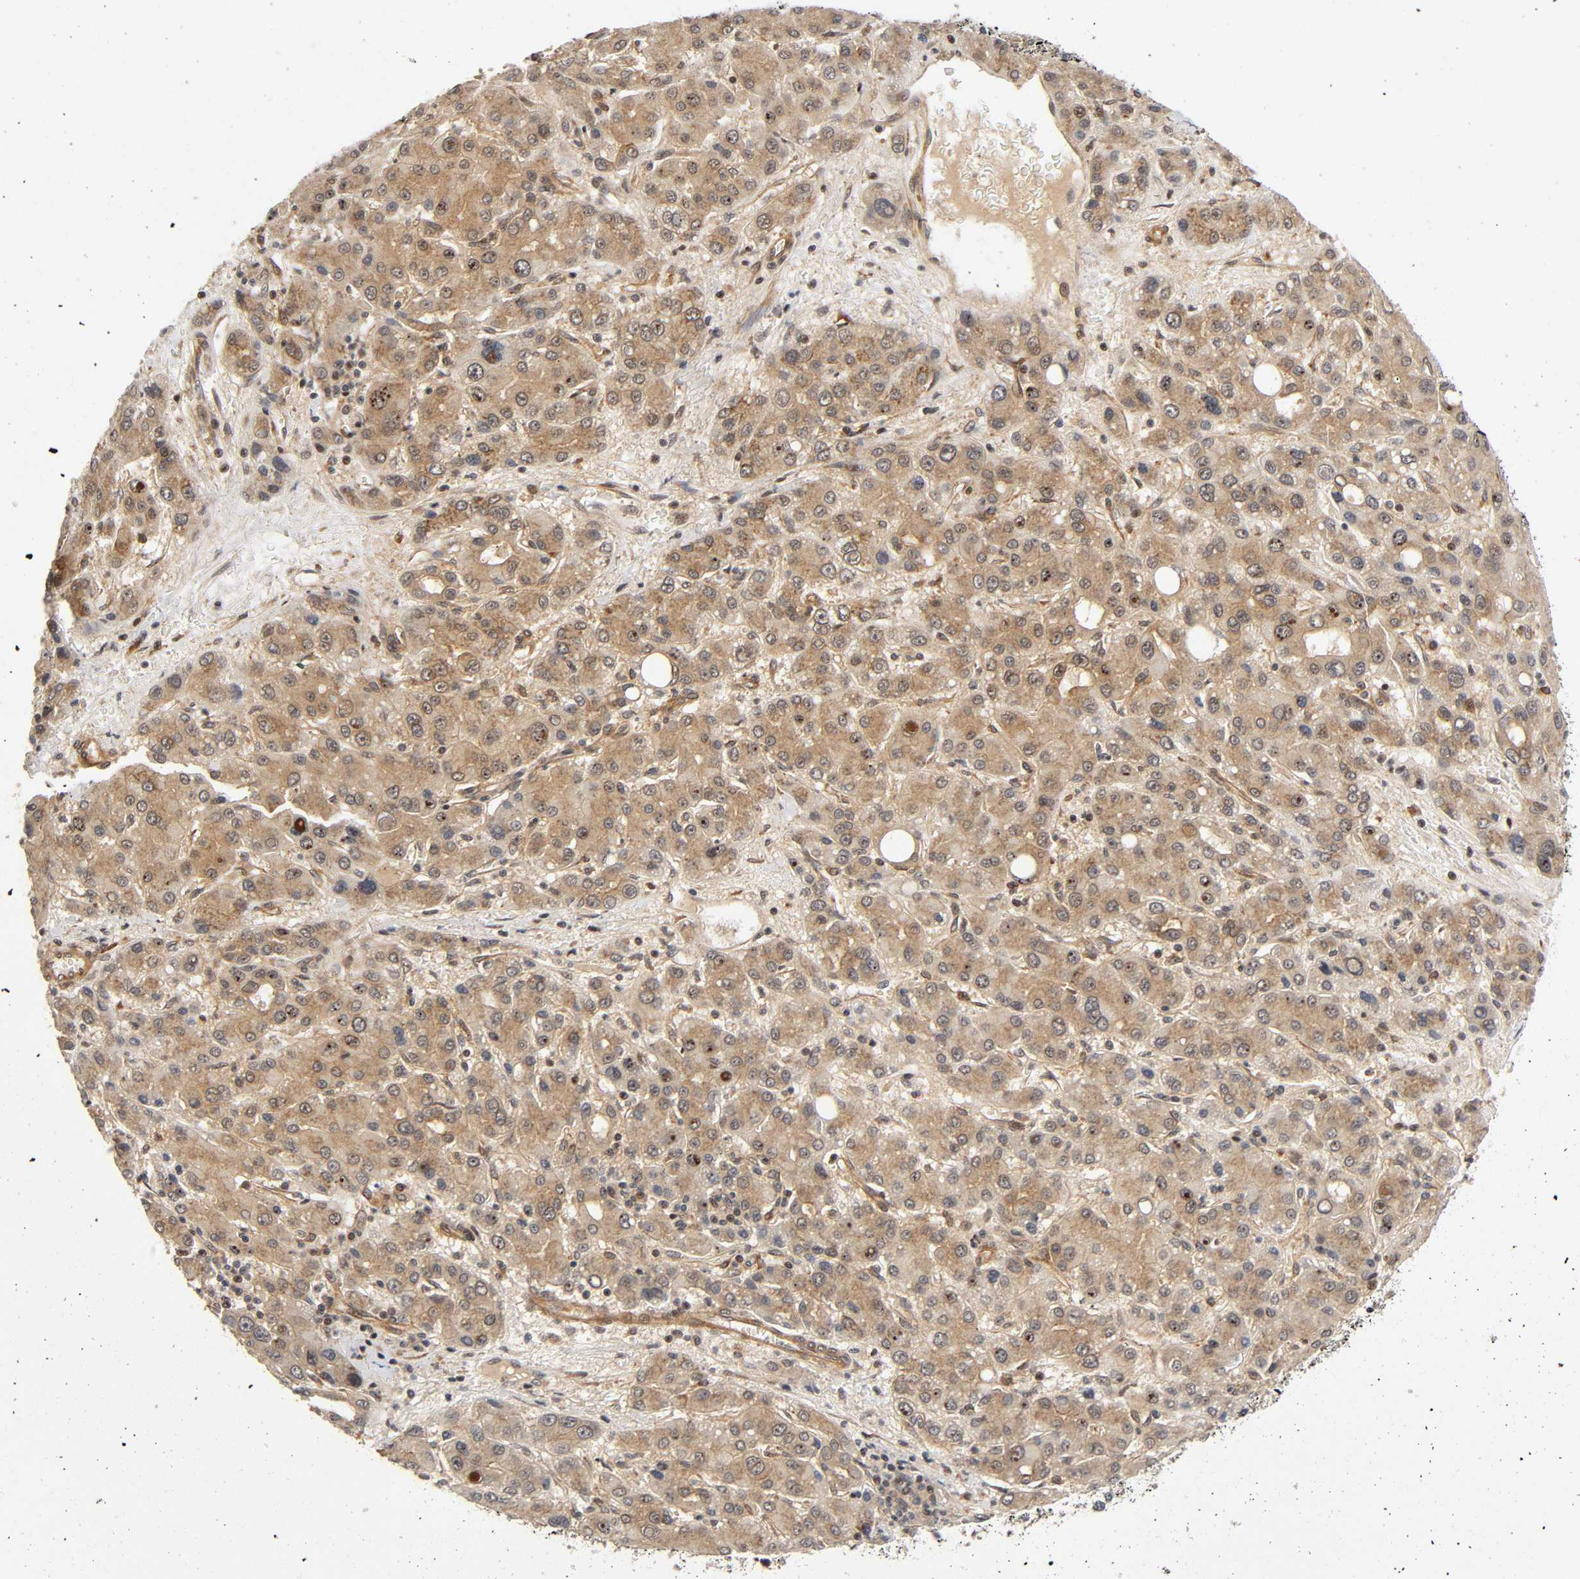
{"staining": {"intensity": "weak", "quantity": ">75%", "location": "cytoplasmic/membranous,nuclear"}, "tissue": "liver cancer", "cell_type": "Tumor cells", "image_type": "cancer", "snomed": [{"axis": "morphology", "description": "Carcinoma, Hepatocellular, NOS"}, {"axis": "topography", "description": "Liver"}], "caption": "This is an image of immunohistochemistry (IHC) staining of liver cancer, which shows weak positivity in the cytoplasmic/membranous and nuclear of tumor cells.", "gene": "IQCJ-SCHIP1", "patient": {"sex": "male", "age": 55}}